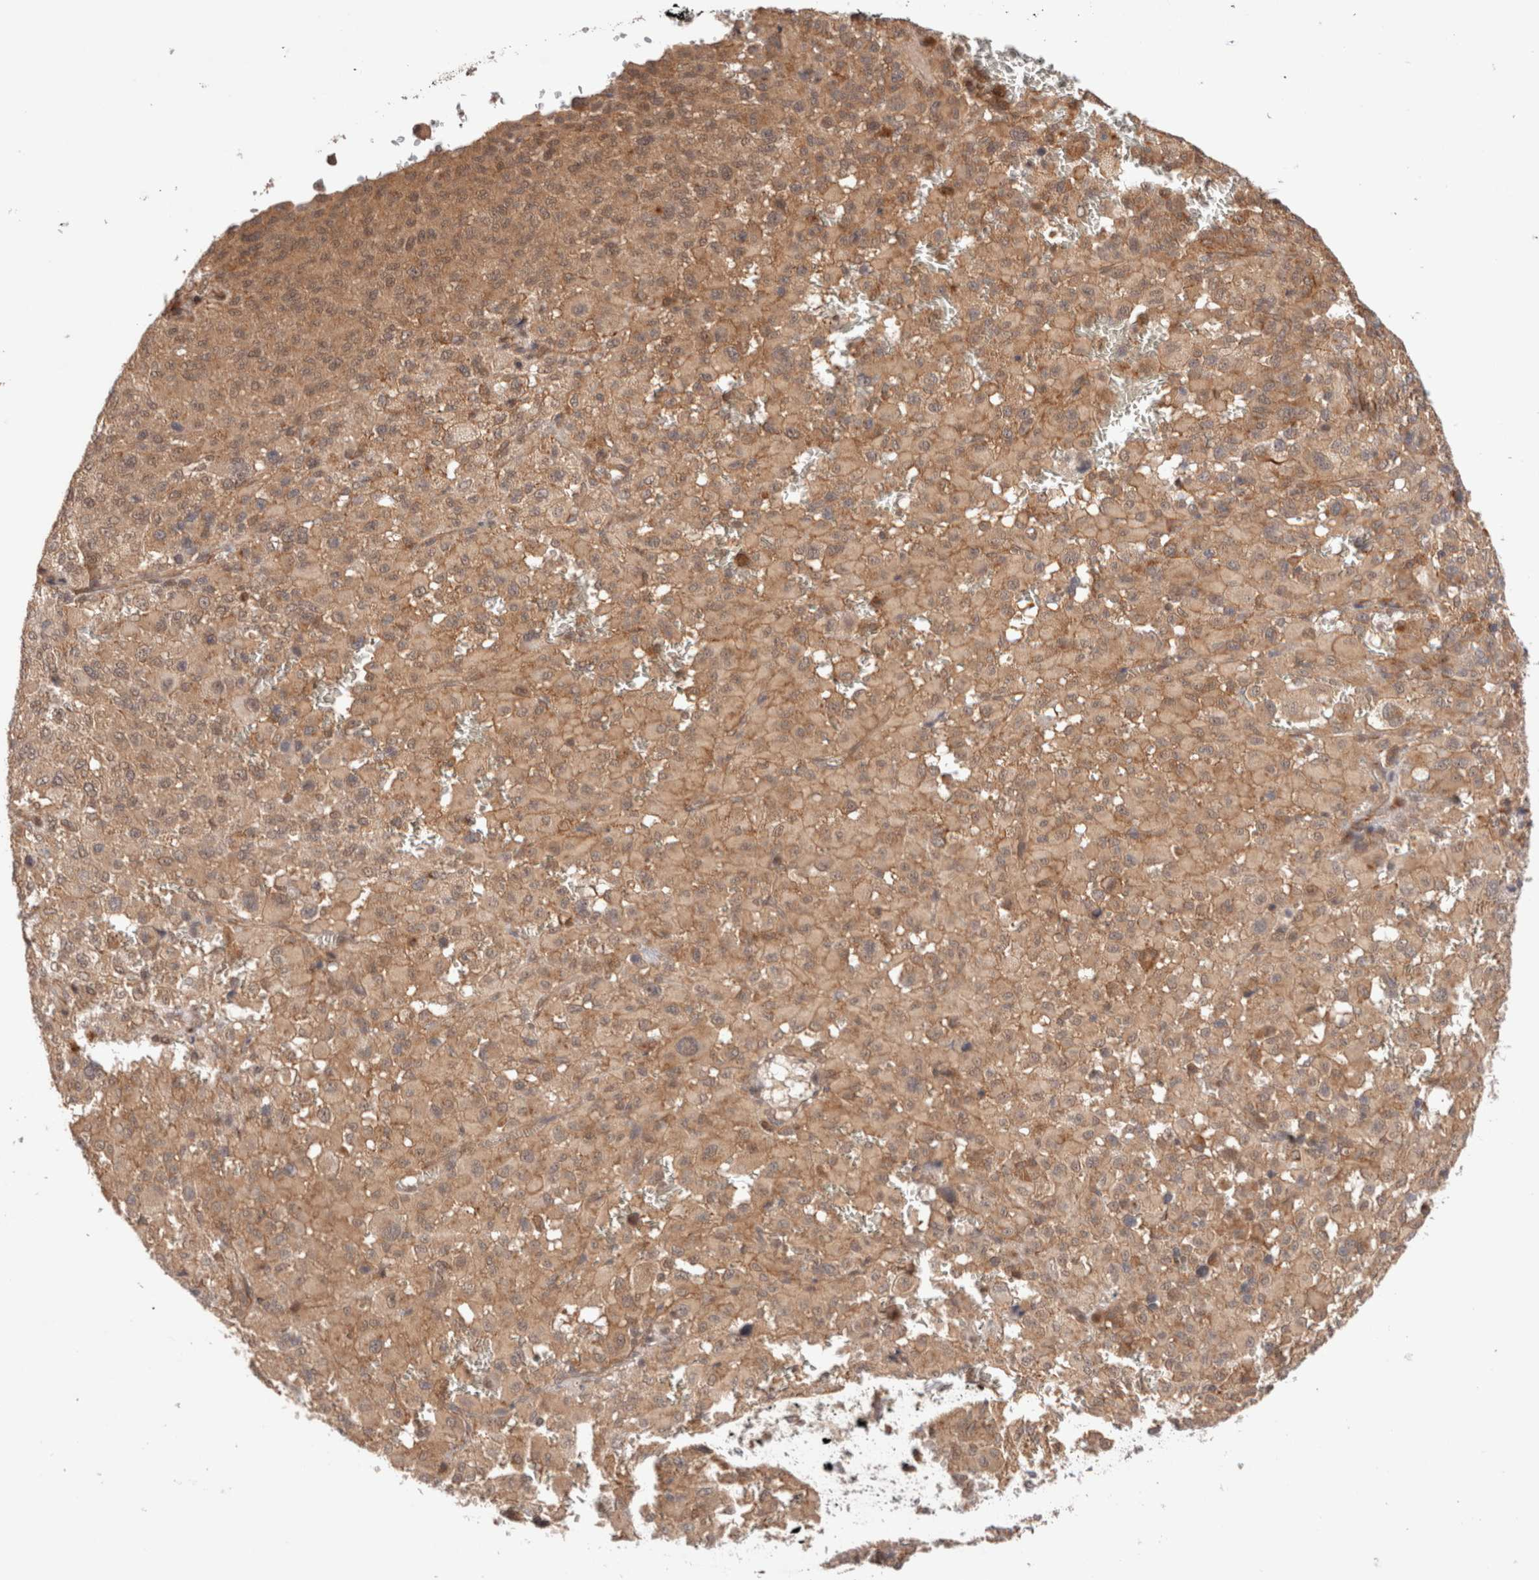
{"staining": {"intensity": "moderate", "quantity": ">75%", "location": "cytoplasmic/membranous,nuclear"}, "tissue": "melanoma", "cell_type": "Tumor cells", "image_type": "cancer", "snomed": [{"axis": "morphology", "description": "Malignant melanoma, Metastatic site"}, {"axis": "topography", "description": "Skin"}], "caption": "This is a histology image of immunohistochemistry (IHC) staining of malignant melanoma (metastatic site), which shows moderate expression in the cytoplasmic/membranous and nuclear of tumor cells.", "gene": "SIKE1", "patient": {"sex": "female", "age": 74}}